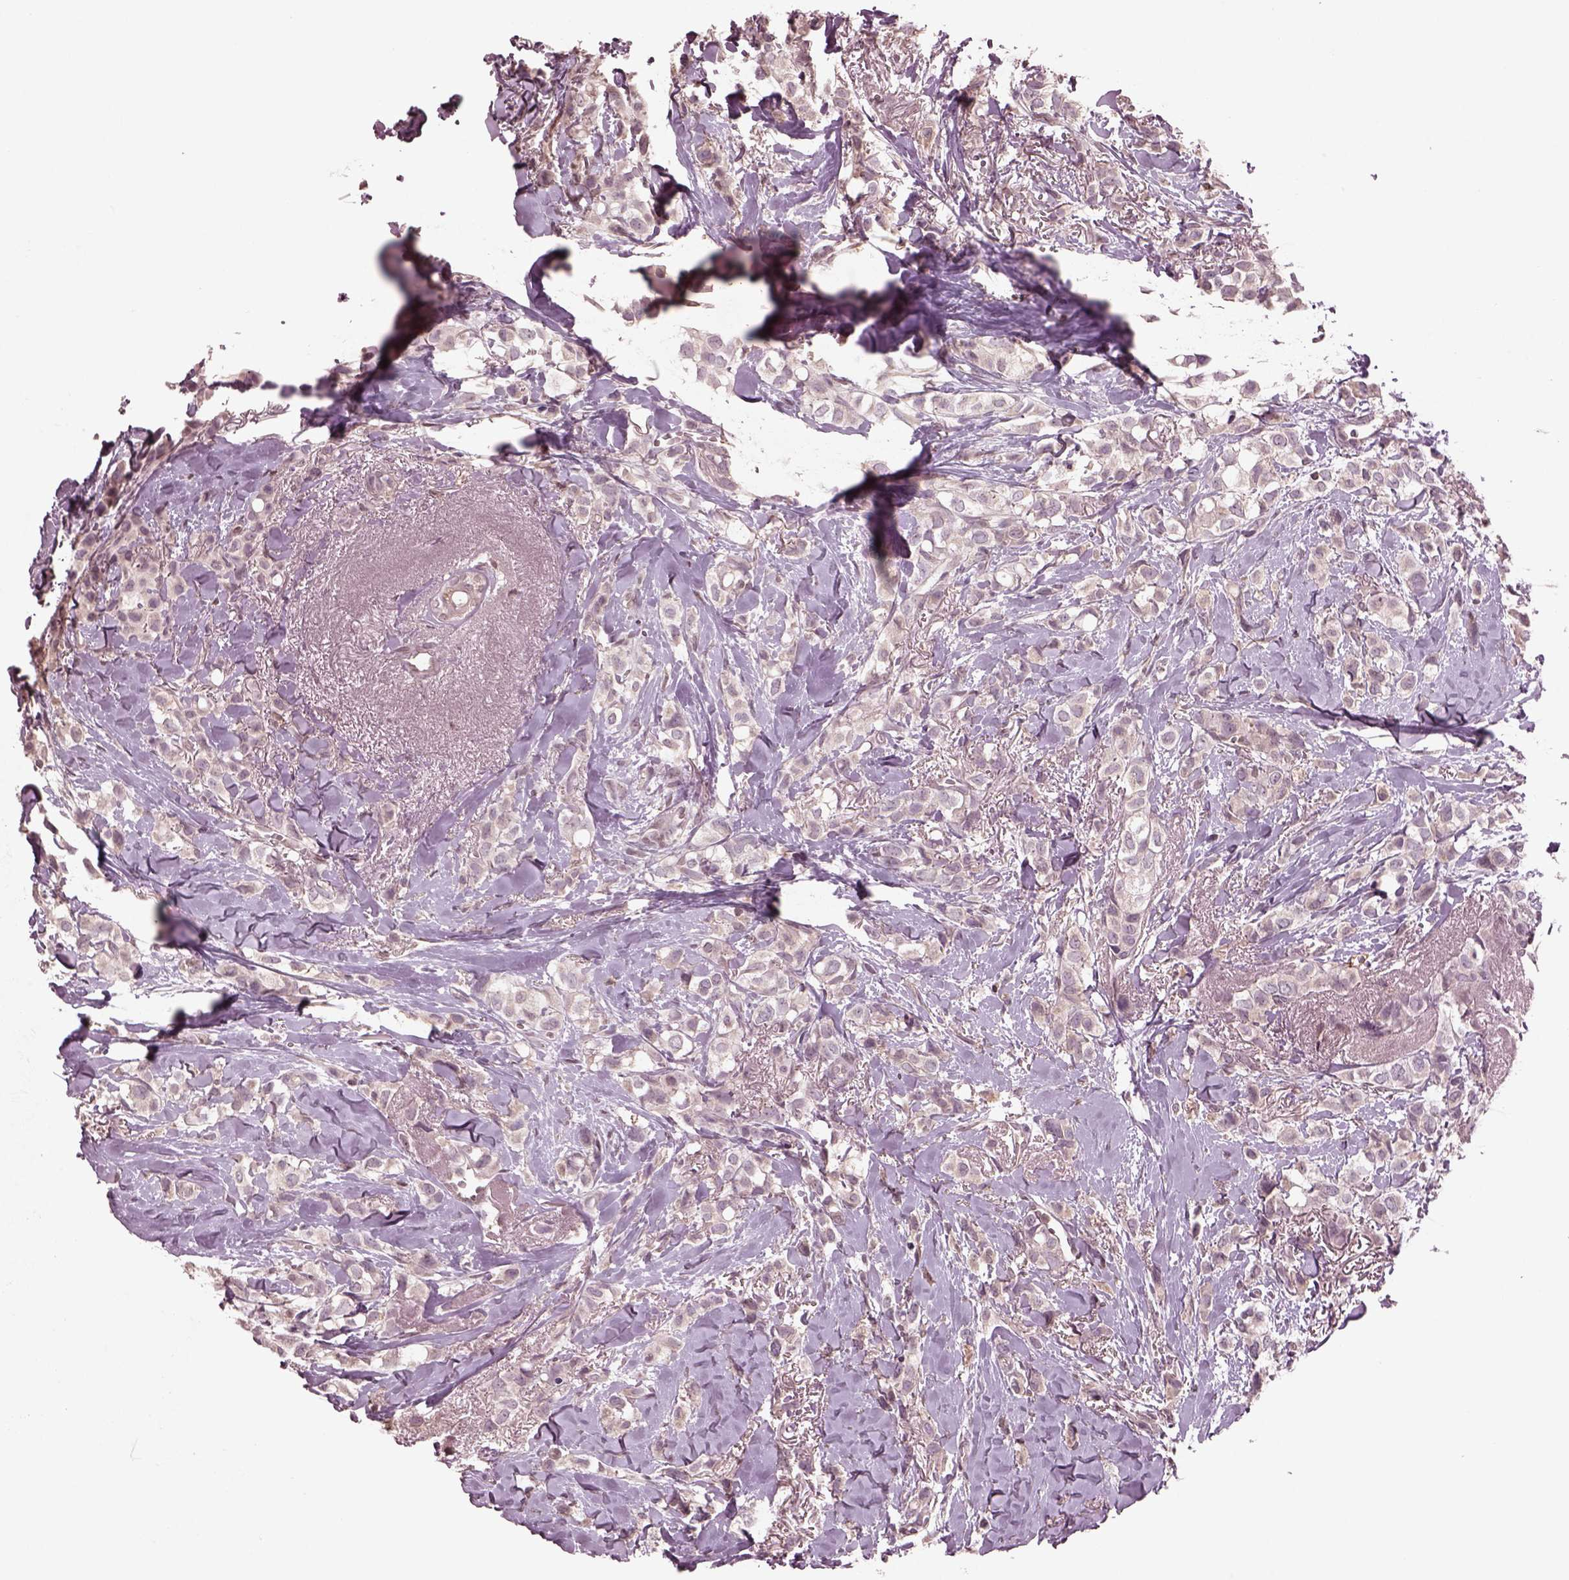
{"staining": {"intensity": "negative", "quantity": "none", "location": "none"}, "tissue": "breast cancer", "cell_type": "Tumor cells", "image_type": "cancer", "snomed": [{"axis": "morphology", "description": "Duct carcinoma"}, {"axis": "topography", "description": "Breast"}], "caption": "Tumor cells are negative for brown protein staining in breast cancer. The staining was performed using DAB (3,3'-diaminobenzidine) to visualize the protein expression in brown, while the nuclei were stained in blue with hematoxylin (Magnification: 20x).", "gene": "PTX4", "patient": {"sex": "female", "age": 85}}